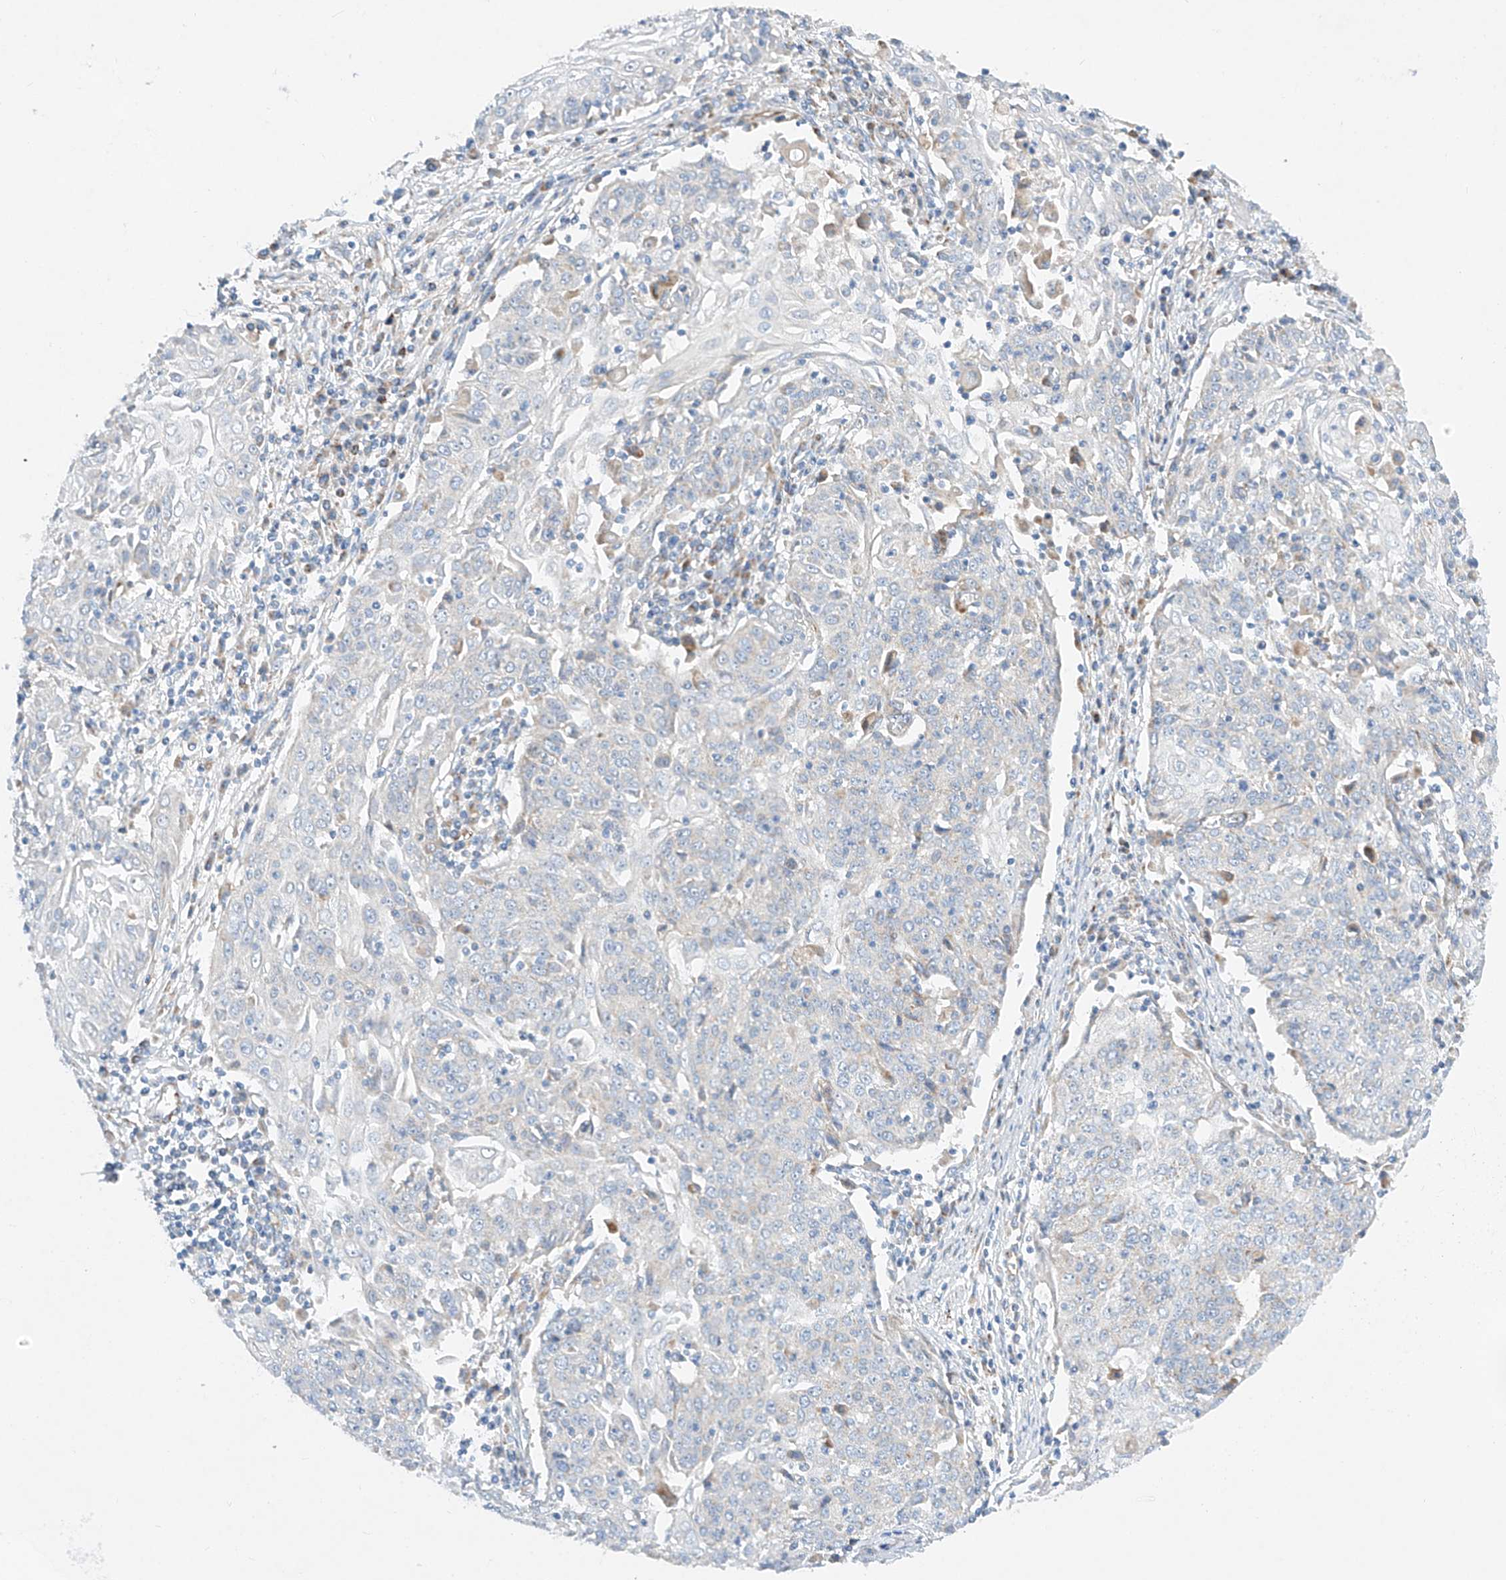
{"staining": {"intensity": "negative", "quantity": "none", "location": "none"}, "tissue": "cervical cancer", "cell_type": "Tumor cells", "image_type": "cancer", "snomed": [{"axis": "morphology", "description": "Squamous cell carcinoma, NOS"}, {"axis": "topography", "description": "Cervix"}], "caption": "Immunohistochemical staining of cervical cancer shows no significant expression in tumor cells.", "gene": "CST9", "patient": {"sex": "female", "age": 48}}